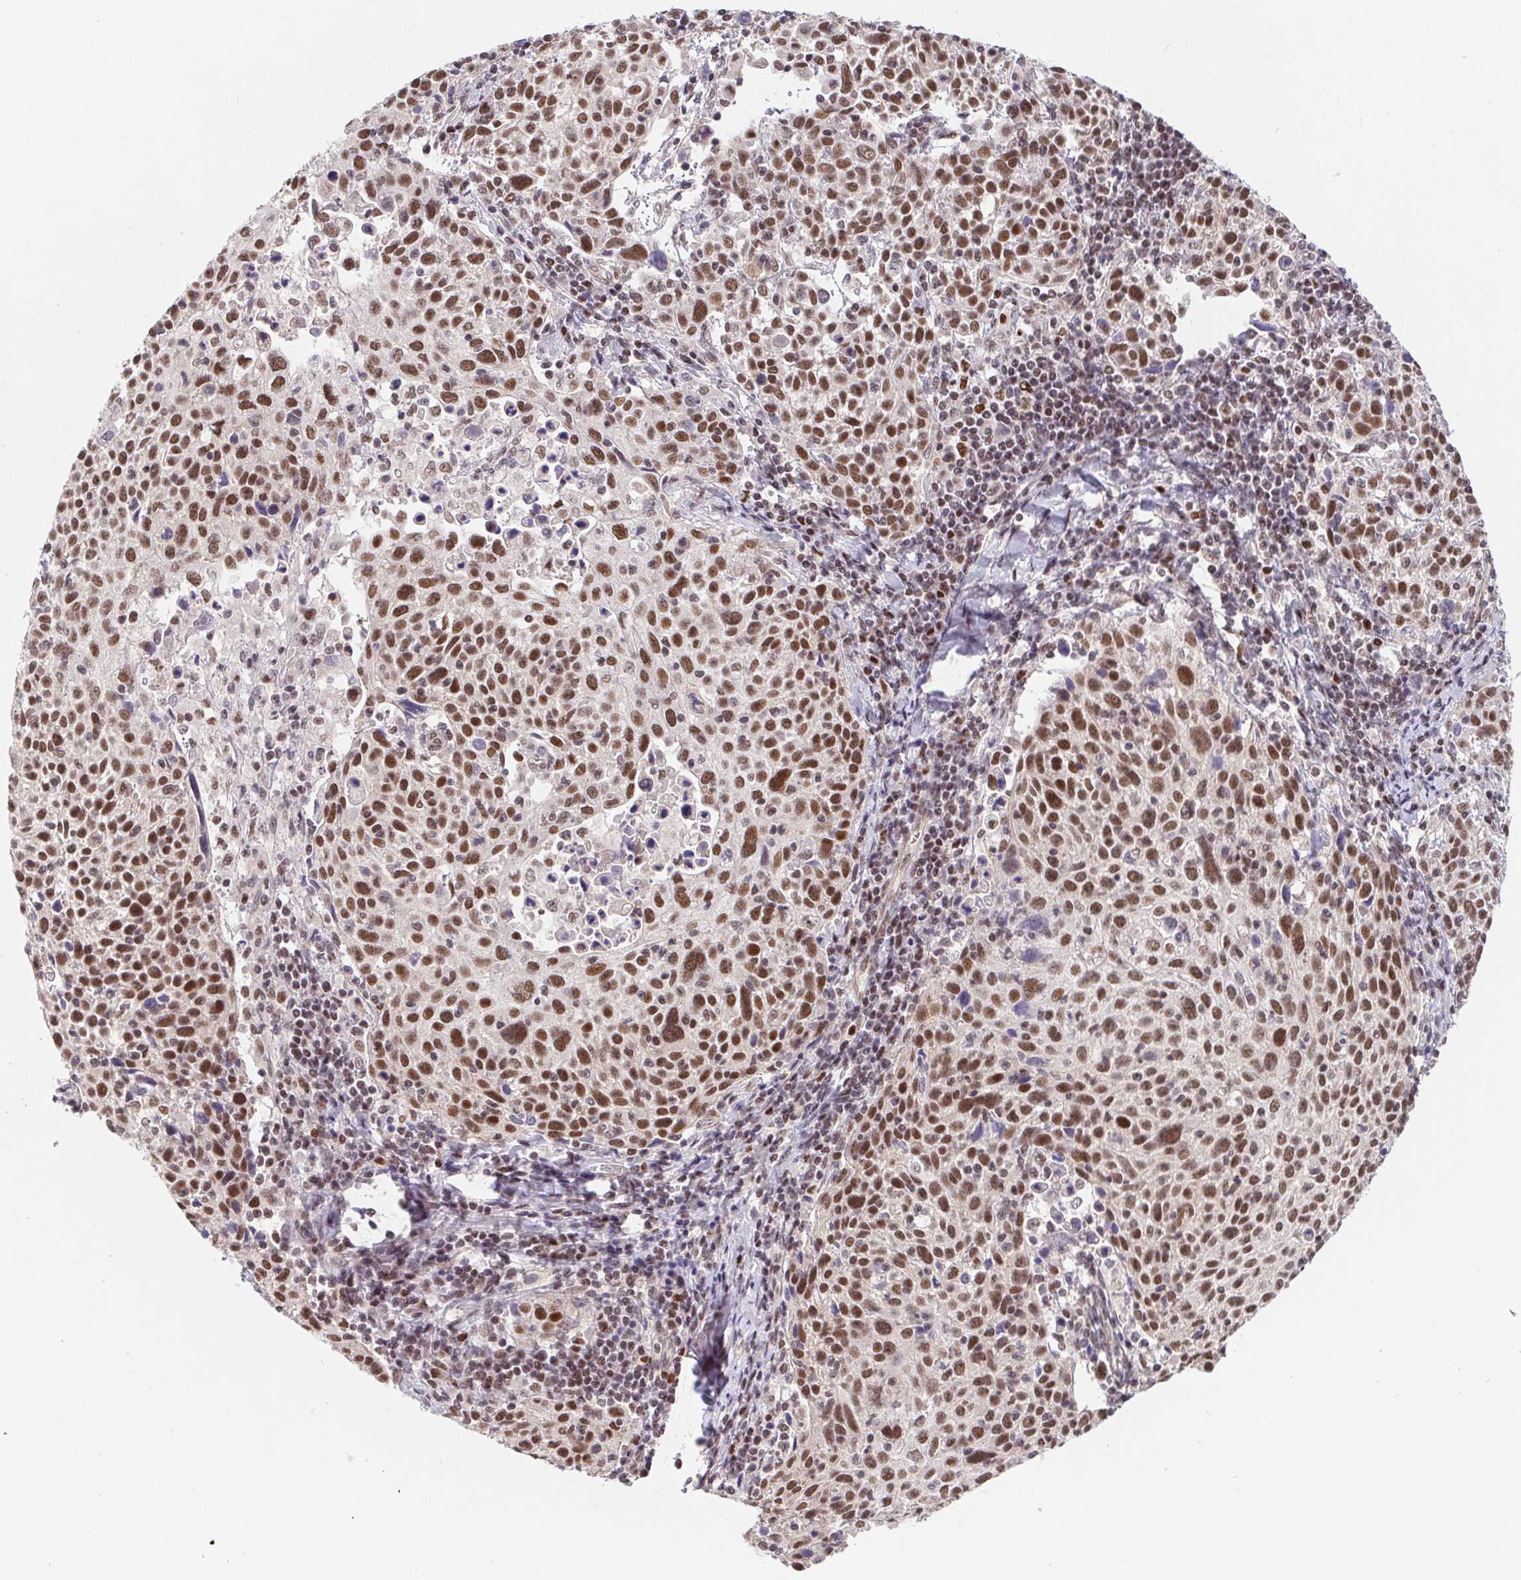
{"staining": {"intensity": "moderate", "quantity": ">75%", "location": "nuclear"}, "tissue": "cervical cancer", "cell_type": "Tumor cells", "image_type": "cancer", "snomed": [{"axis": "morphology", "description": "Squamous cell carcinoma, NOS"}, {"axis": "topography", "description": "Cervix"}], "caption": "There is medium levels of moderate nuclear expression in tumor cells of cervical cancer, as demonstrated by immunohistochemical staining (brown color).", "gene": "POU2F1", "patient": {"sex": "female", "age": 61}}